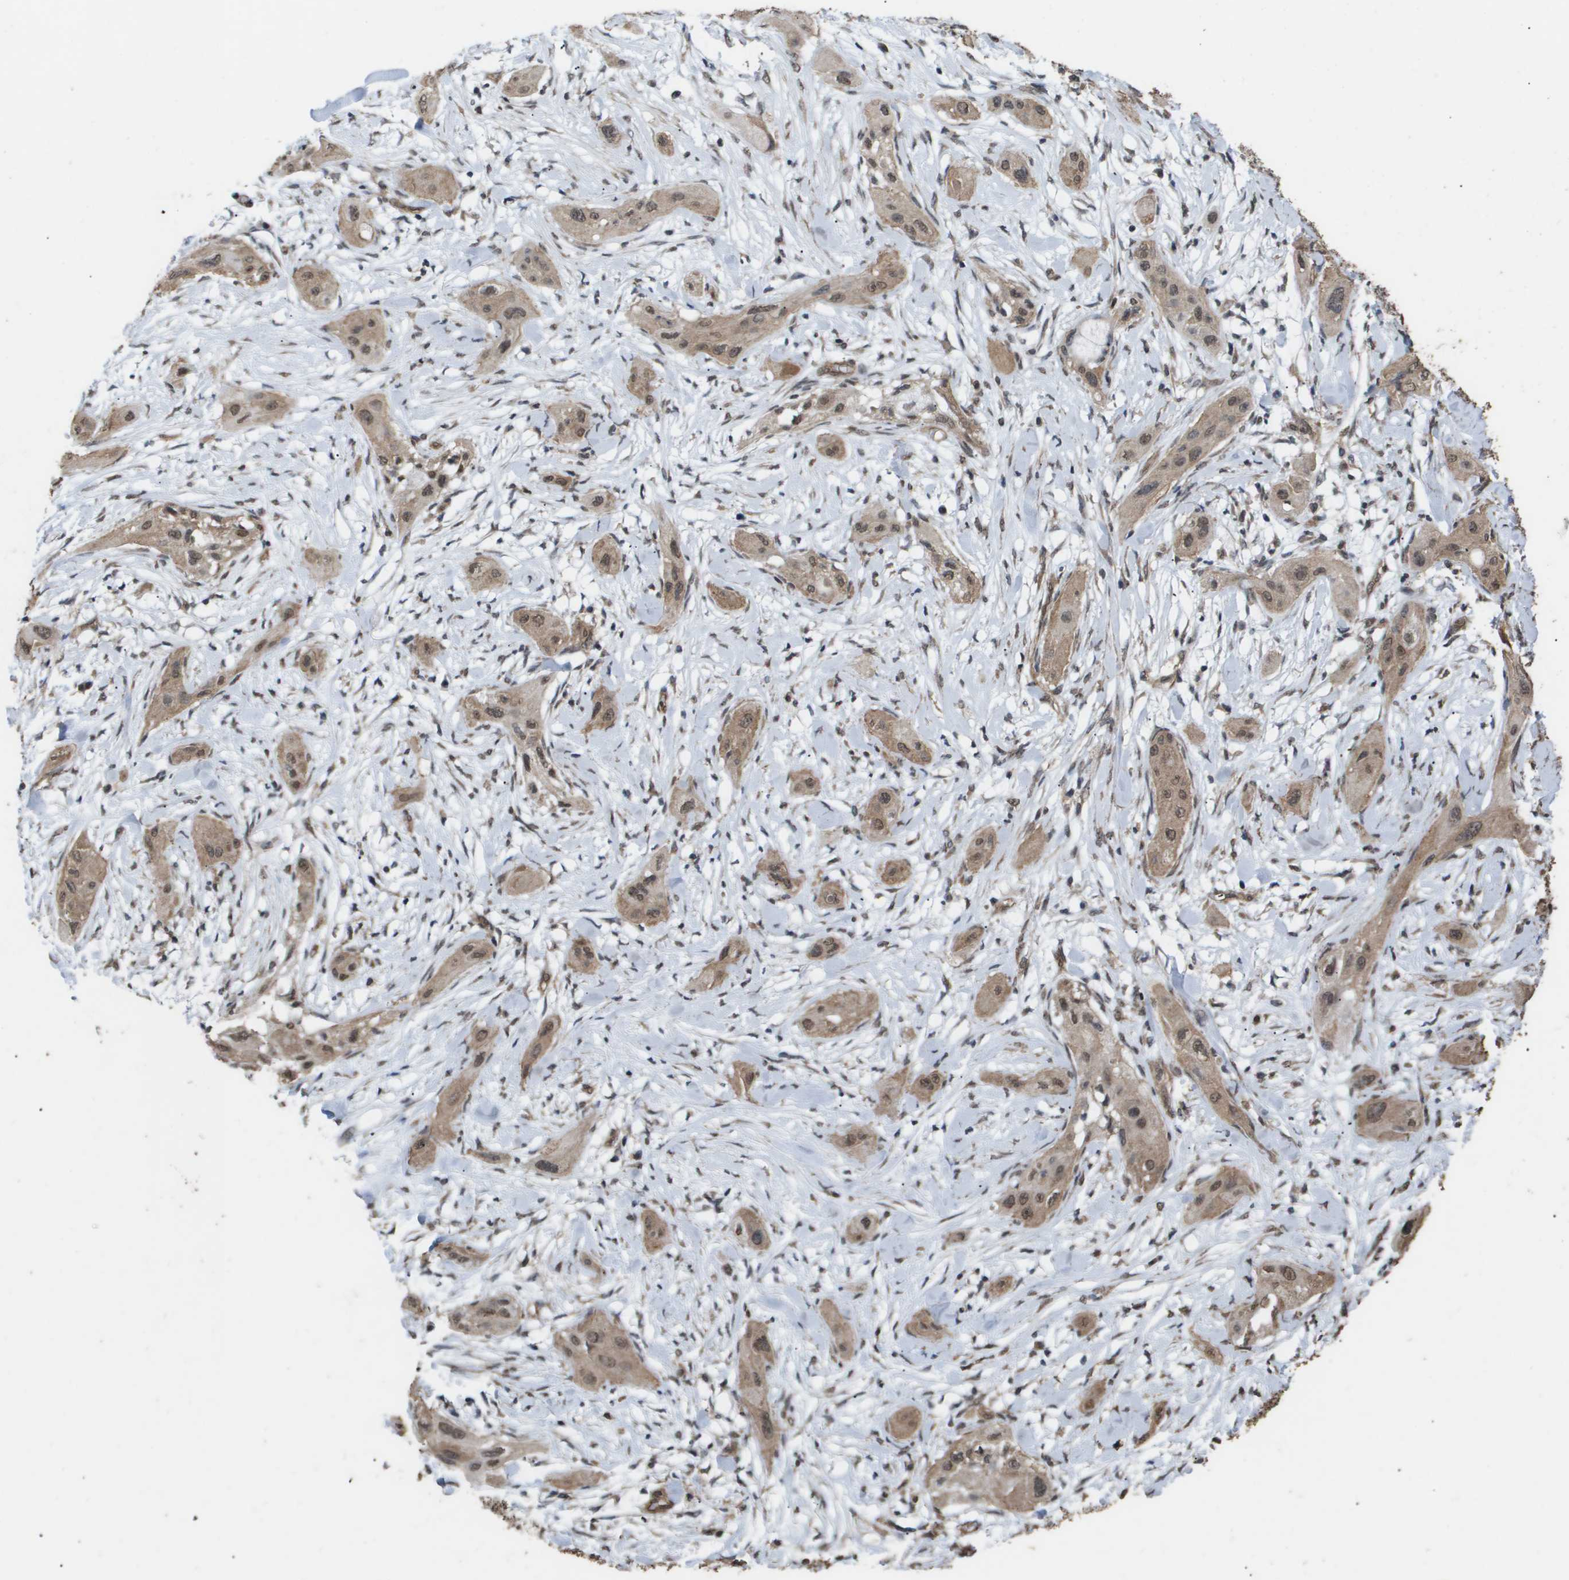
{"staining": {"intensity": "moderate", "quantity": ">75%", "location": "cytoplasmic/membranous,nuclear"}, "tissue": "lung cancer", "cell_type": "Tumor cells", "image_type": "cancer", "snomed": [{"axis": "morphology", "description": "Squamous cell carcinoma, NOS"}, {"axis": "topography", "description": "Lung"}], "caption": "Lung squamous cell carcinoma was stained to show a protein in brown. There is medium levels of moderate cytoplasmic/membranous and nuclear staining in about >75% of tumor cells.", "gene": "CUL5", "patient": {"sex": "female", "age": 47}}